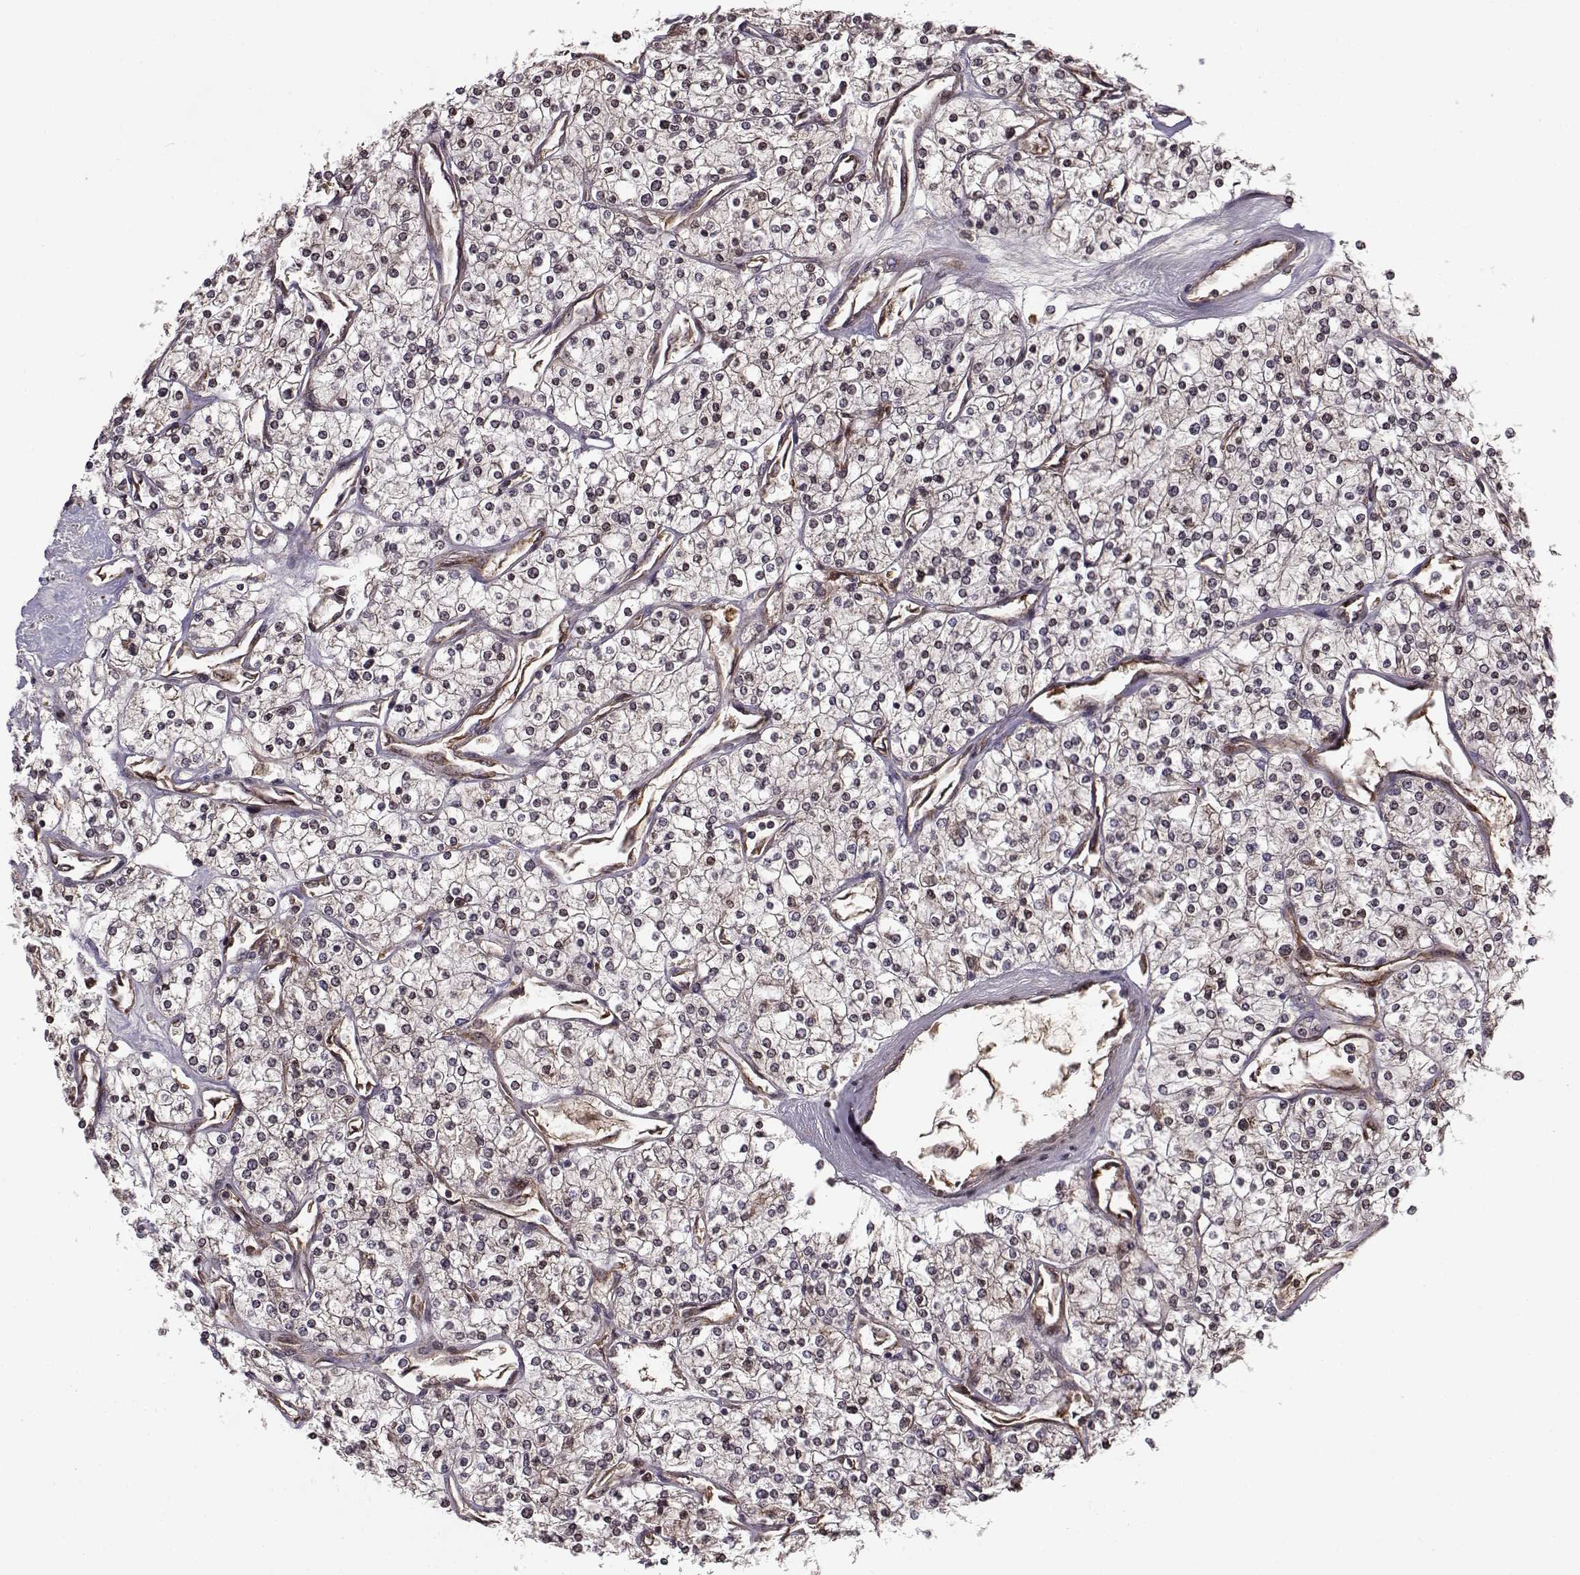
{"staining": {"intensity": "weak", "quantity": "<25%", "location": "cytoplasmic/membranous"}, "tissue": "renal cancer", "cell_type": "Tumor cells", "image_type": "cancer", "snomed": [{"axis": "morphology", "description": "Adenocarcinoma, NOS"}, {"axis": "topography", "description": "Kidney"}], "caption": "Tumor cells are negative for brown protein staining in renal cancer. (Stains: DAB (3,3'-diaminobenzidine) IHC with hematoxylin counter stain, Microscopy: brightfield microscopy at high magnification).", "gene": "RPL31", "patient": {"sex": "male", "age": 80}}